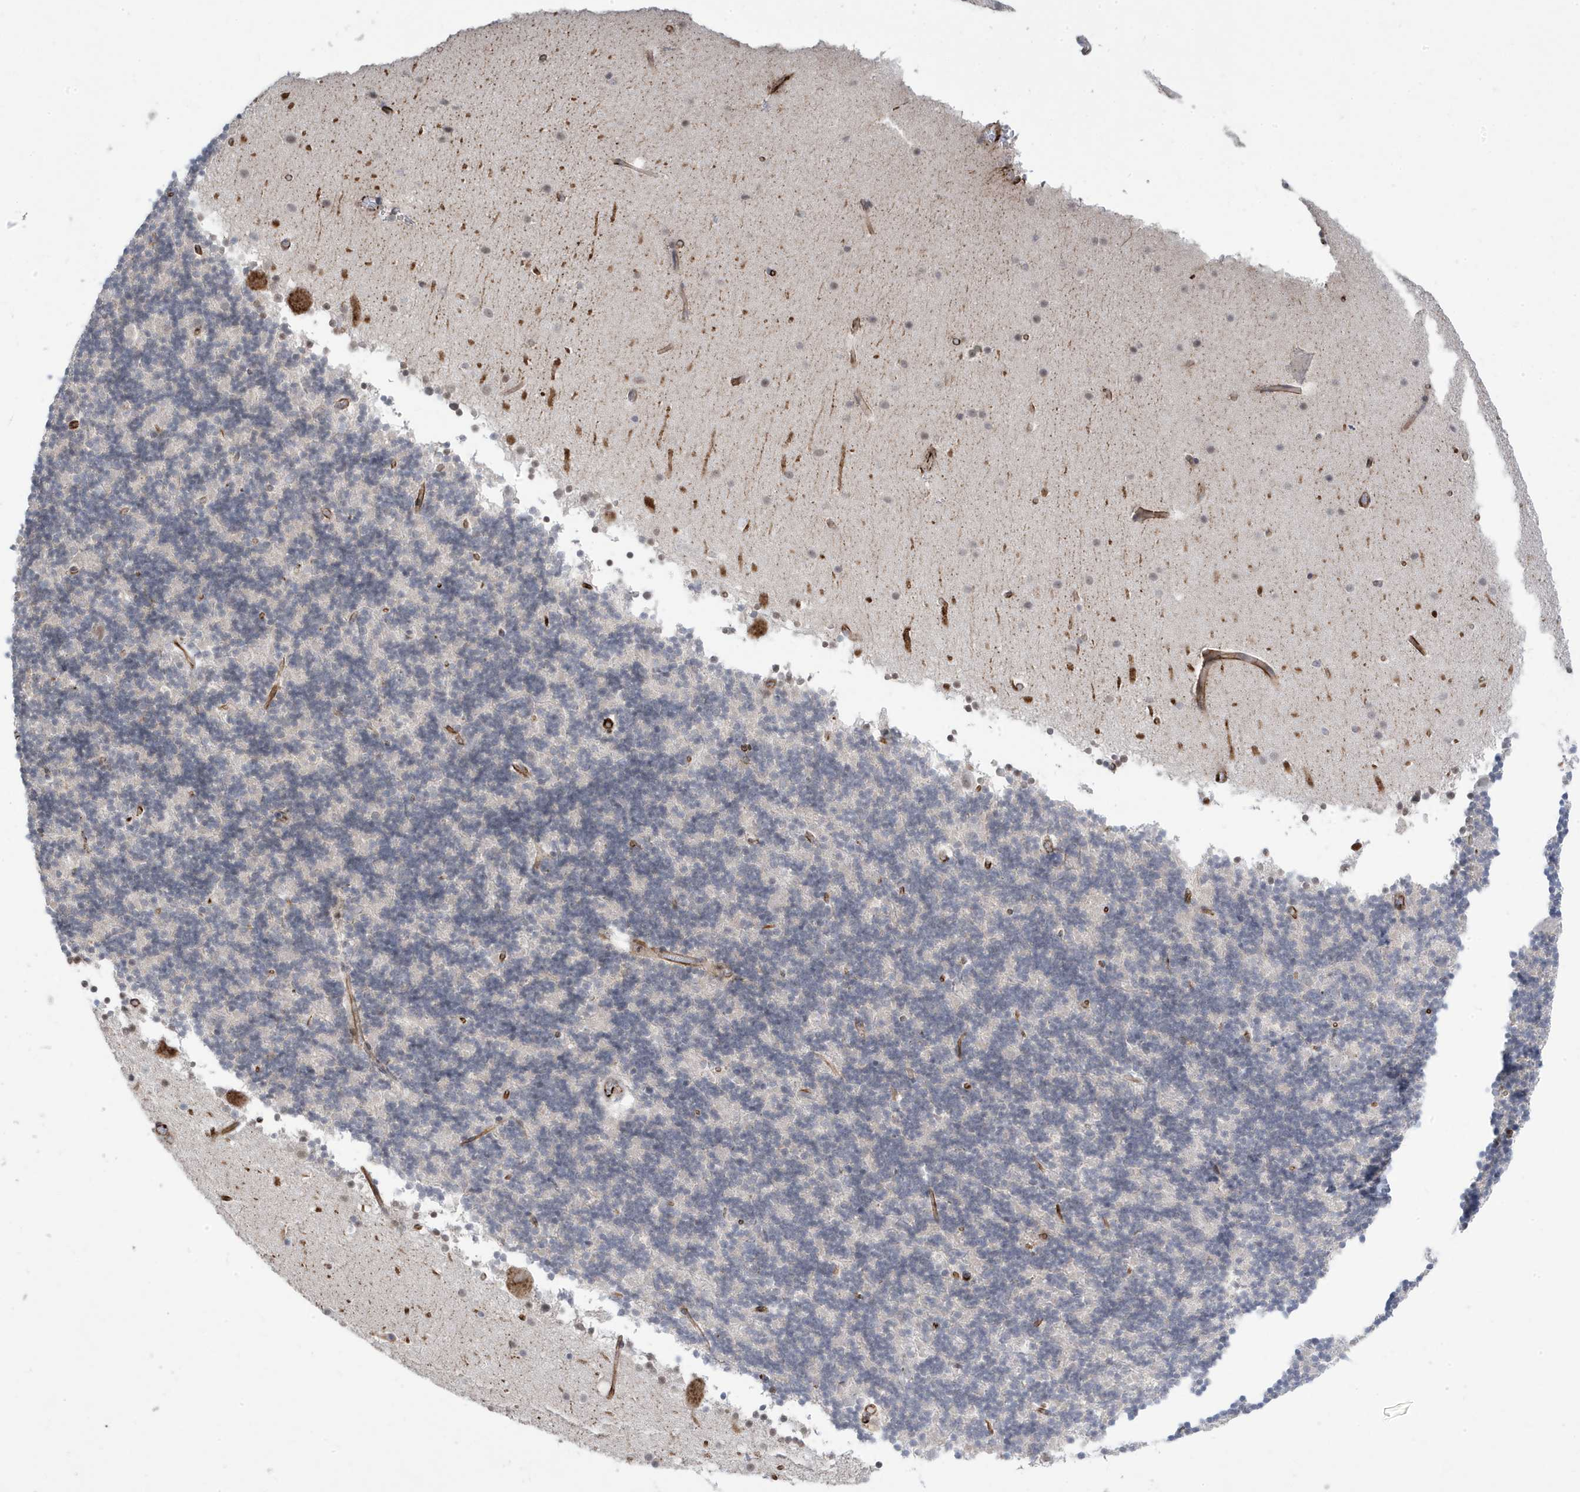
{"staining": {"intensity": "negative", "quantity": "none", "location": "none"}, "tissue": "cerebellum", "cell_type": "Cells in granular layer", "image_type": "normal", "snomed": [{"axis": "morphology", "description": "Normal tissue, NOS"}, {"axis": "topography", "description": "Cerebellum"}], "caption": "A high-resolution photomicrograph shows immunohistochemistry staining of unremarkable cerebellum, which reveals no significant positivity in cells in granular layer. (DAB (3,3'-diaminobenzidine) IHC visualized using brightfield microscopy, high magnification).", "gene": "ADAMTSL3", "patient": {"sex": "male", "age": 57}}